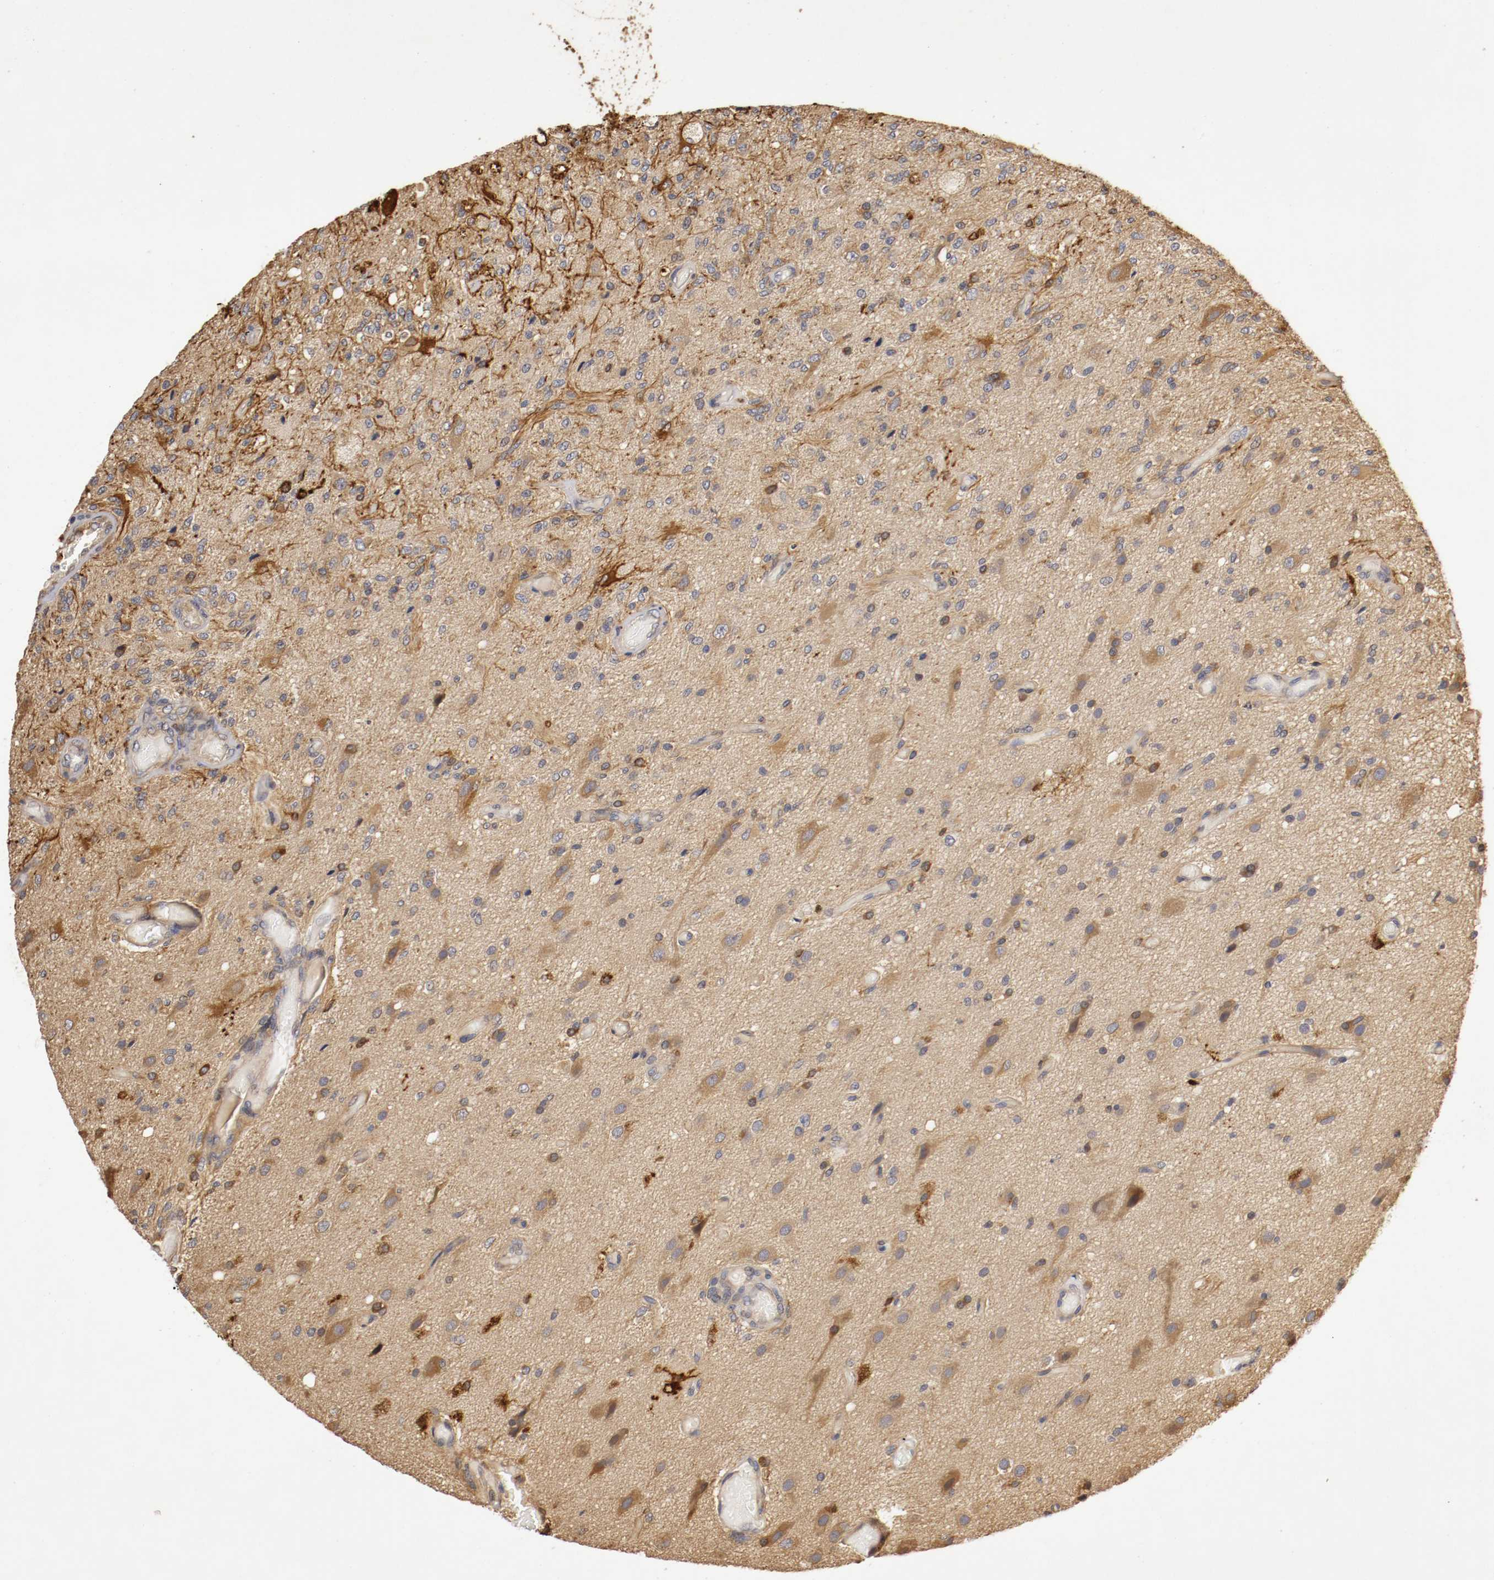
{"staining": {"intensity": "moderate", "quantity": ">75%", "location": "cytoplasmic/membranous"}, "tissue": "glioma", "cell_type": "Tumor cells", "image_type": "cancer", "snomed": [{"axis": "morphology", "description": "Normal tissue, NOS"}, {"axis": "morphology", "description": "Glioma, malignant, High grade"}, {"axis": "topography", "description": "Cerebral cortex"}], "caption": "Moderate cytoplasmic/membranous protein staining is appreciated in approximately >75% of tumor cells in malignant glioma (high-grade).", "gene": "VEZT", "patient": {"sex": "male", "age": 77}}